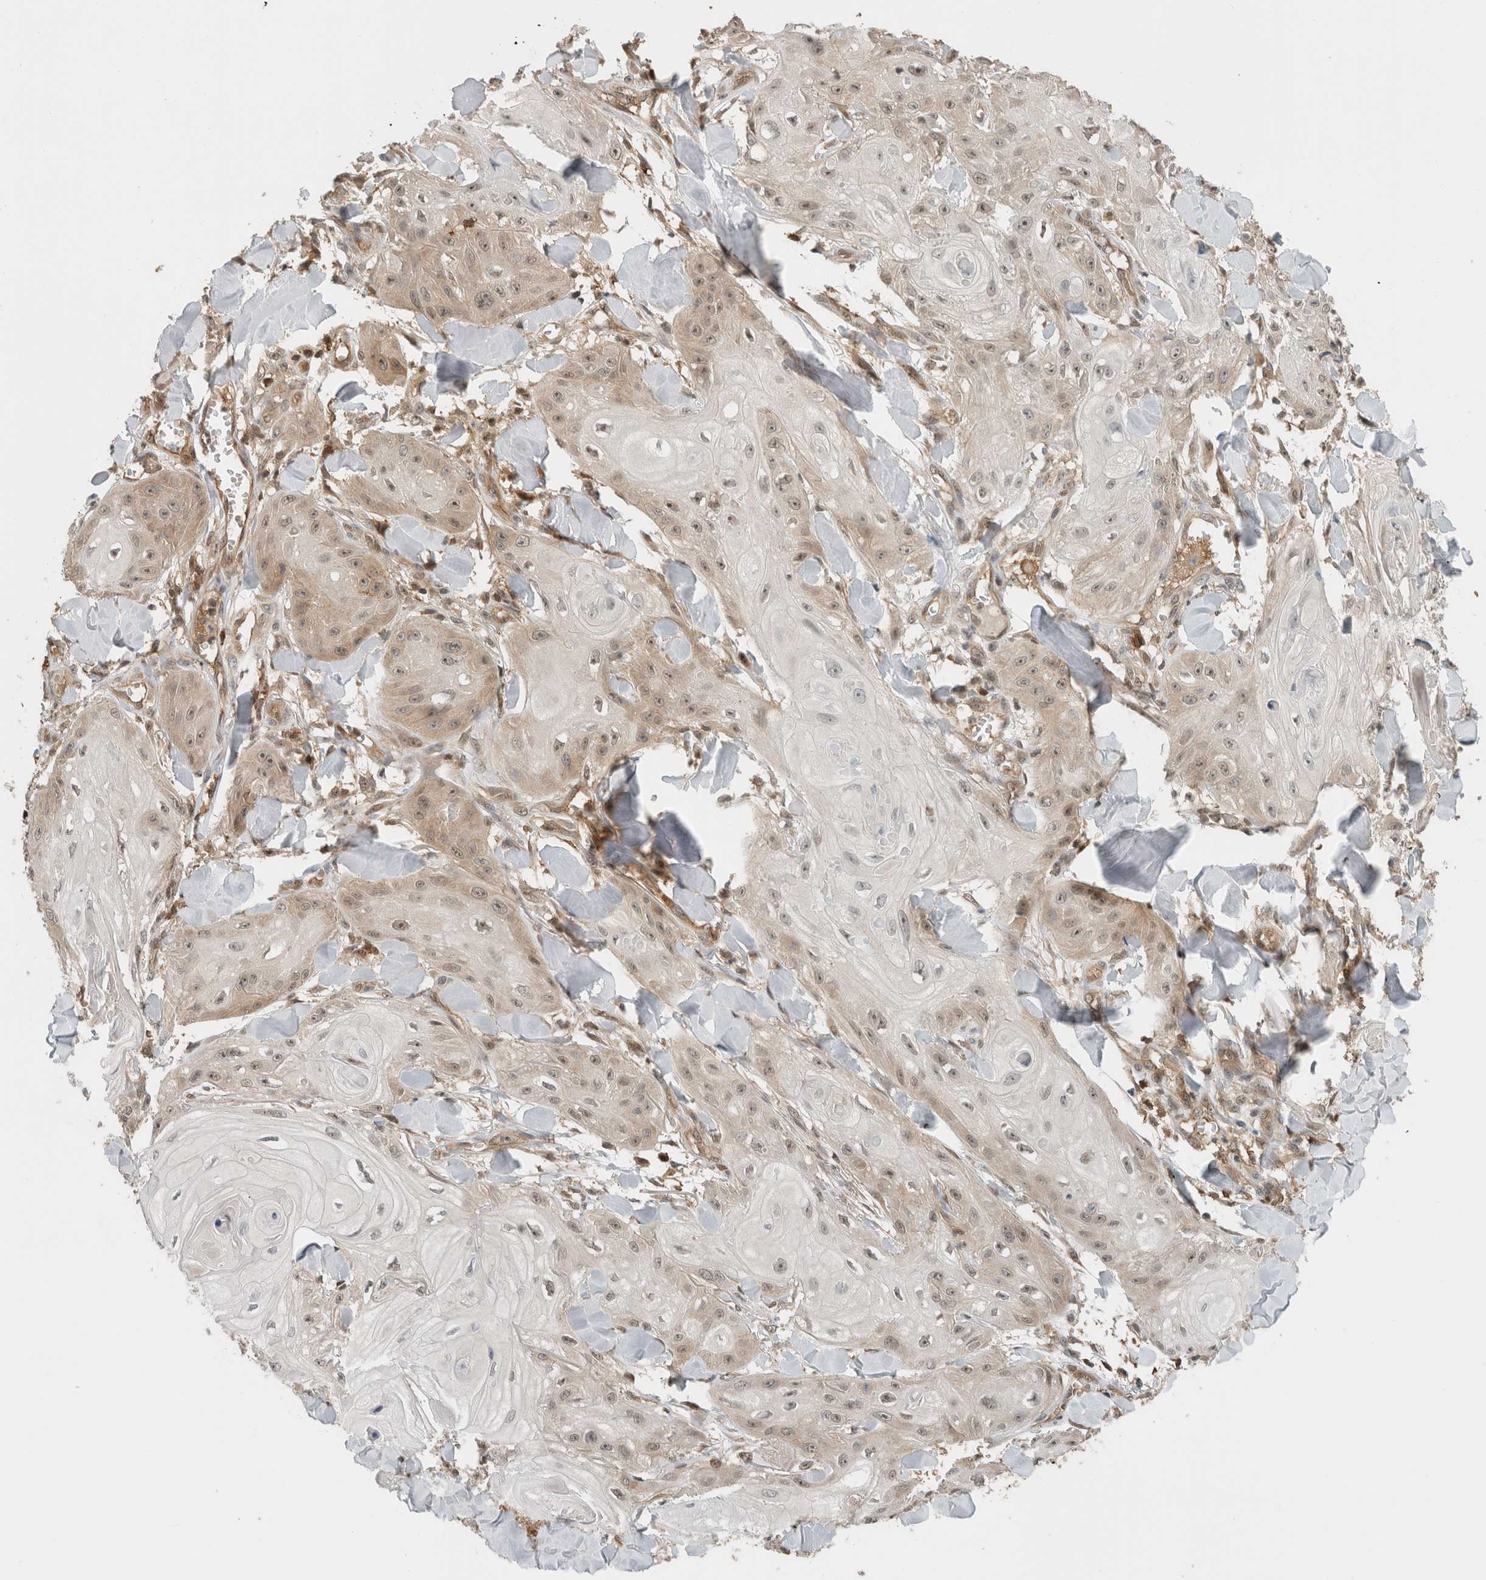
{"staining": {"intensity": "weak", "quantity": "25%-75%", "location": "nuclear"}, "tissue": "skin cancer", "cell_type": "Tumor cells", "image_type": "cancer", "snomed": [{"axis": "morphology", "description": "Squamous cell carcinoma, NOS"}, {"axis": "topography", "description": "Skin"}], "caption": "Immunohistochemistry (IHC) staining of squamous cell carcinoma (skin), which displays low levels of weak nuclear expression in about 25%-75% of tumor cells indicating weak nuclear protein positivity. The staining was performed using DAB (3,3'-diaminobenzidine) (brown) for protein detection and nuclei were counterstained in hematoxylin (blue).", "gene": "PFDN4", "patient": {"sex": "male", "age": 74}}